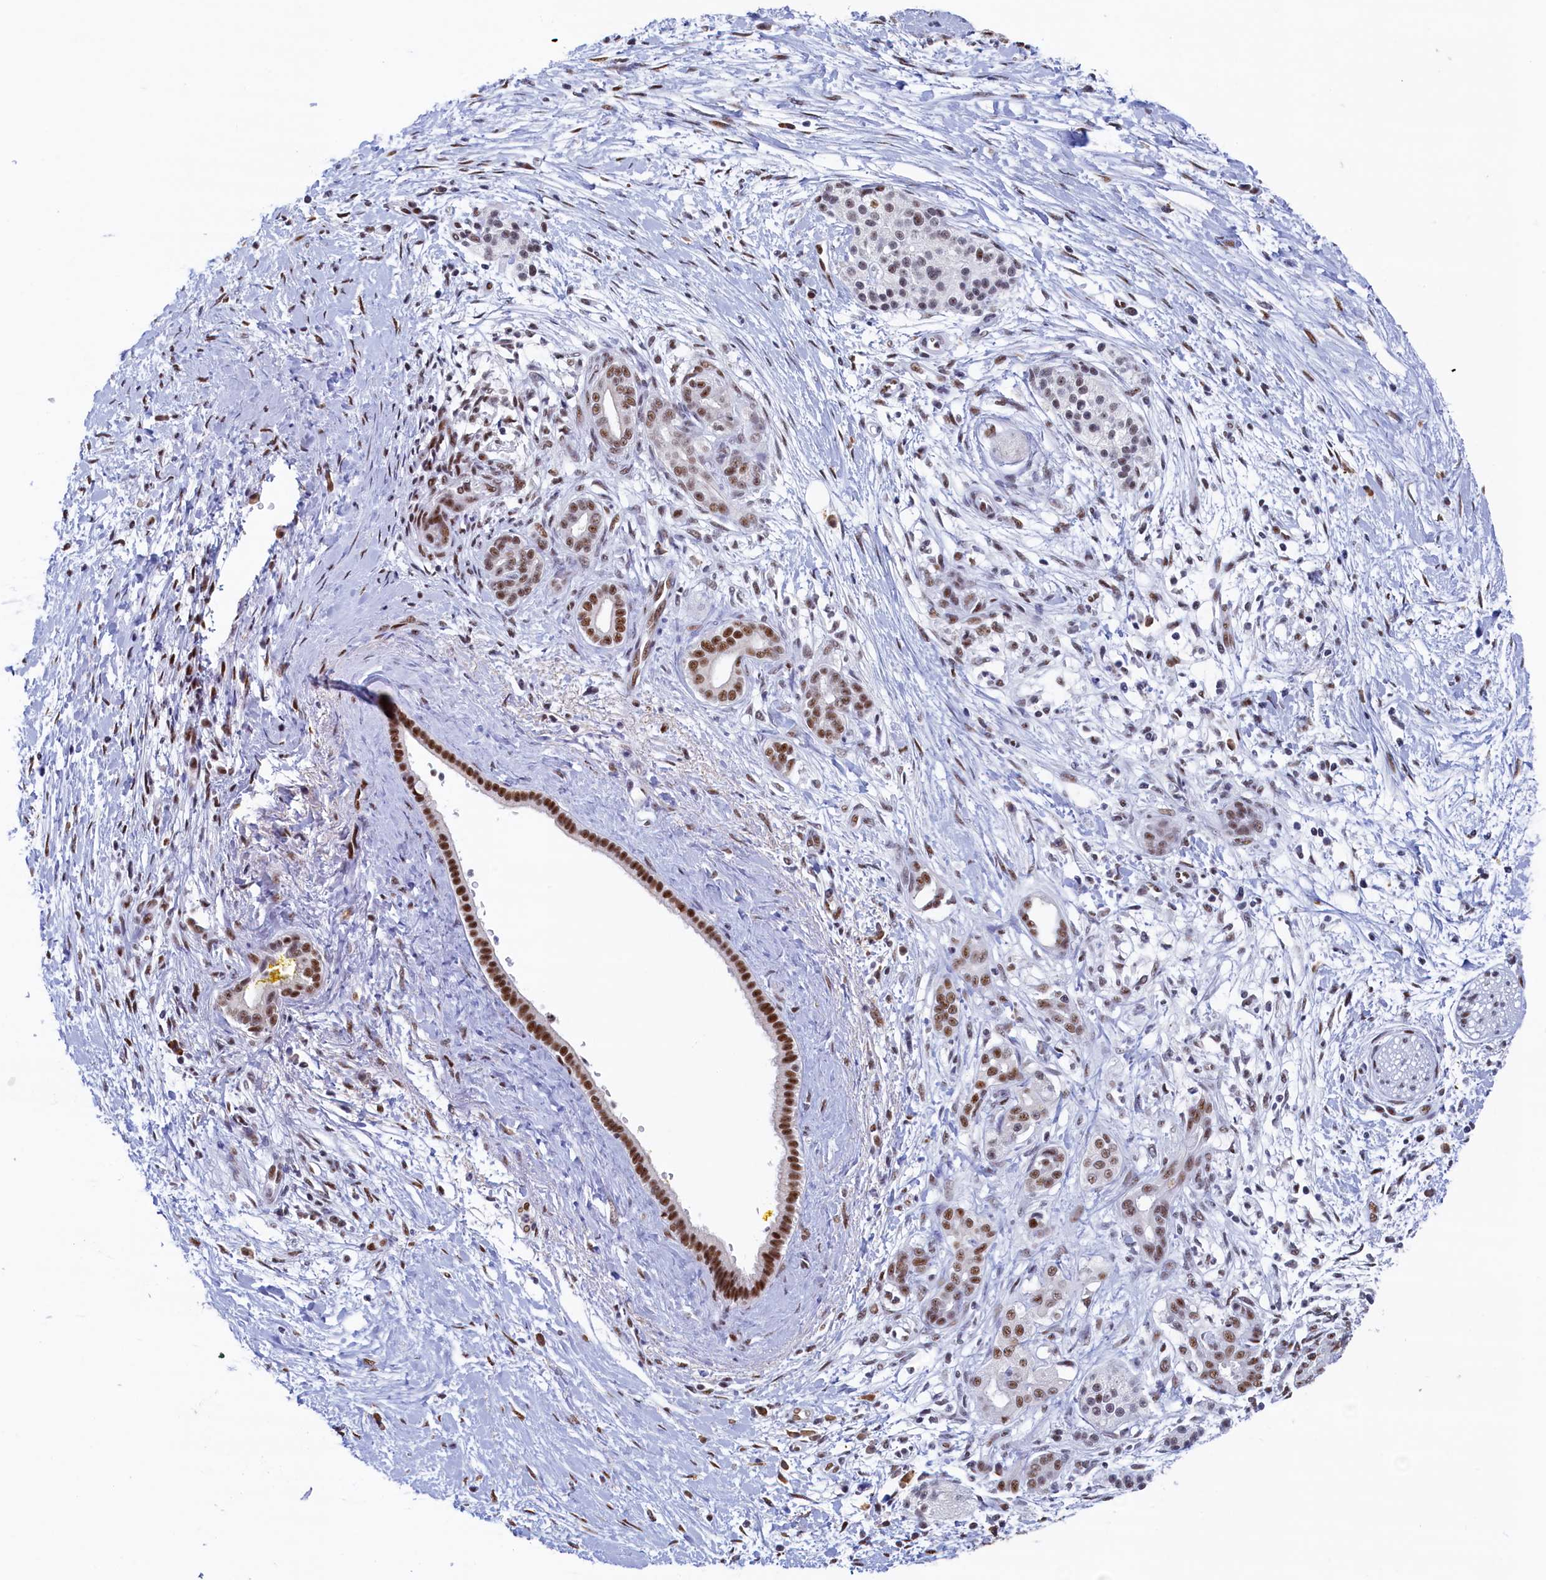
{"staining": {"intensity": "moderate", "quantity": "25%-75%", "location": "nuclear"}, "tissue": "pancreatic cancer", "cell_type": "Tumor cells", "image_type": "cancer", "snomed": [{"axis": "morphology", "description": "Adenocarcinoma, NOS"}, {"axis": "topography", "description": "Pancreas"}], "caption": "Pancreatic cancer (adenocarcinoma) stained with DAB (3,3'-diaminobenzidine) IHC demonstrates medium levels of moderate nuclear expression in approximately 25%-75% of tumor cells.", "gene": "MOSPD3", "patient": {"sex": "male", "age": 58}}